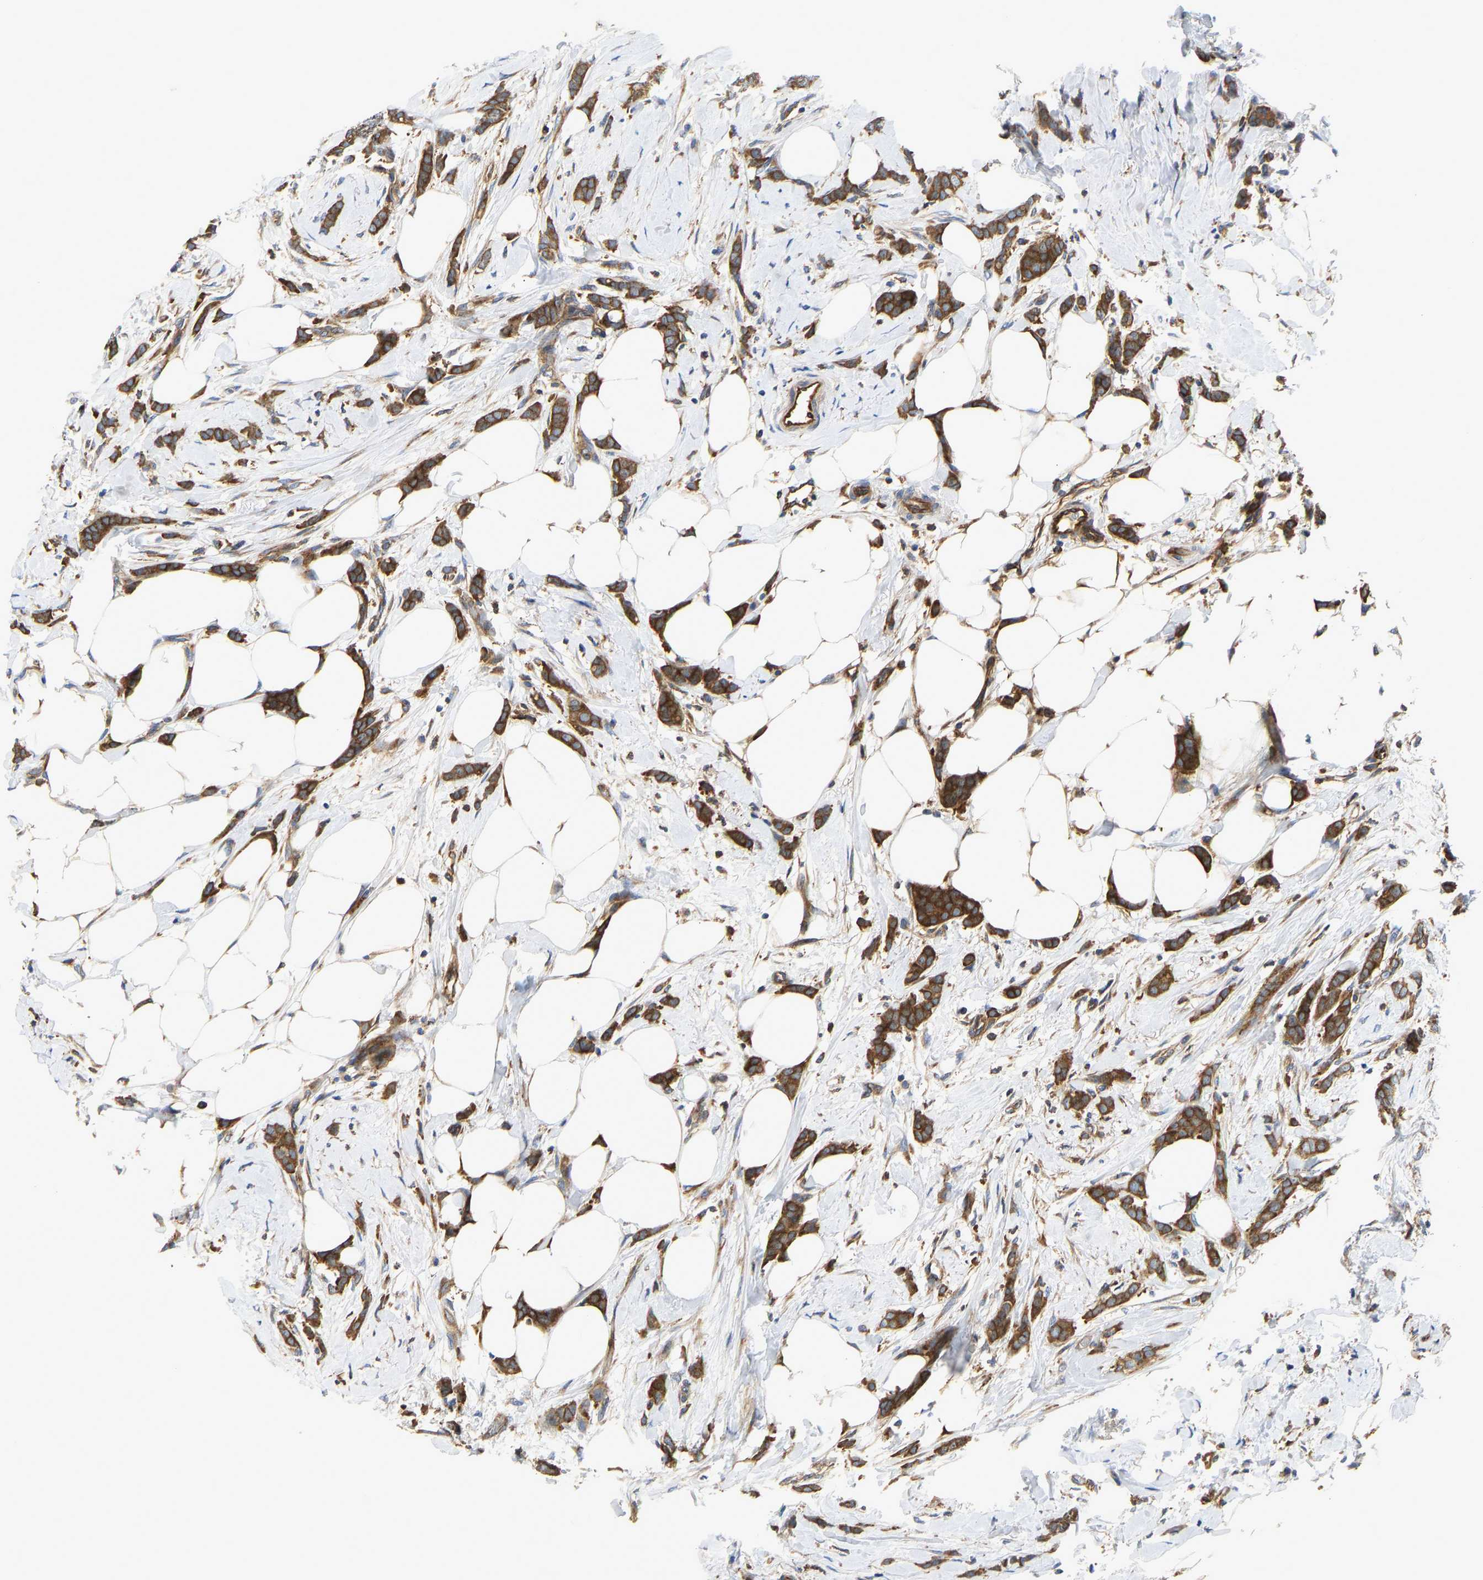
{"staining": {"intensity": "strong", "quantity": ">75%", "location": "cytoplasmic/membranous"}, "tissue": "breast cancer", "cell_type": "Tumor cells", "image_type": "cancer", "snomed": [{"axis": "morphology", "description": "Lobular carcinoma, in situ"}, {"axis": "morphology", "description": "Lobular carcinoma"}, {"axis": "topography", "description": "Breast"}], "caption": "IHC histopathology image of neoplastic tissue: breast lobular carcinoma in situ stained using immunohistochemistry (IHC) exhibits high levels of strong protein expression localized specifically in the cytoplasmic/membranous of tumor cells, appearing as a cytoplasmic/membranous brown color.", "gene": "FLNB", "patient": {"sex": "female", "age": 41}}